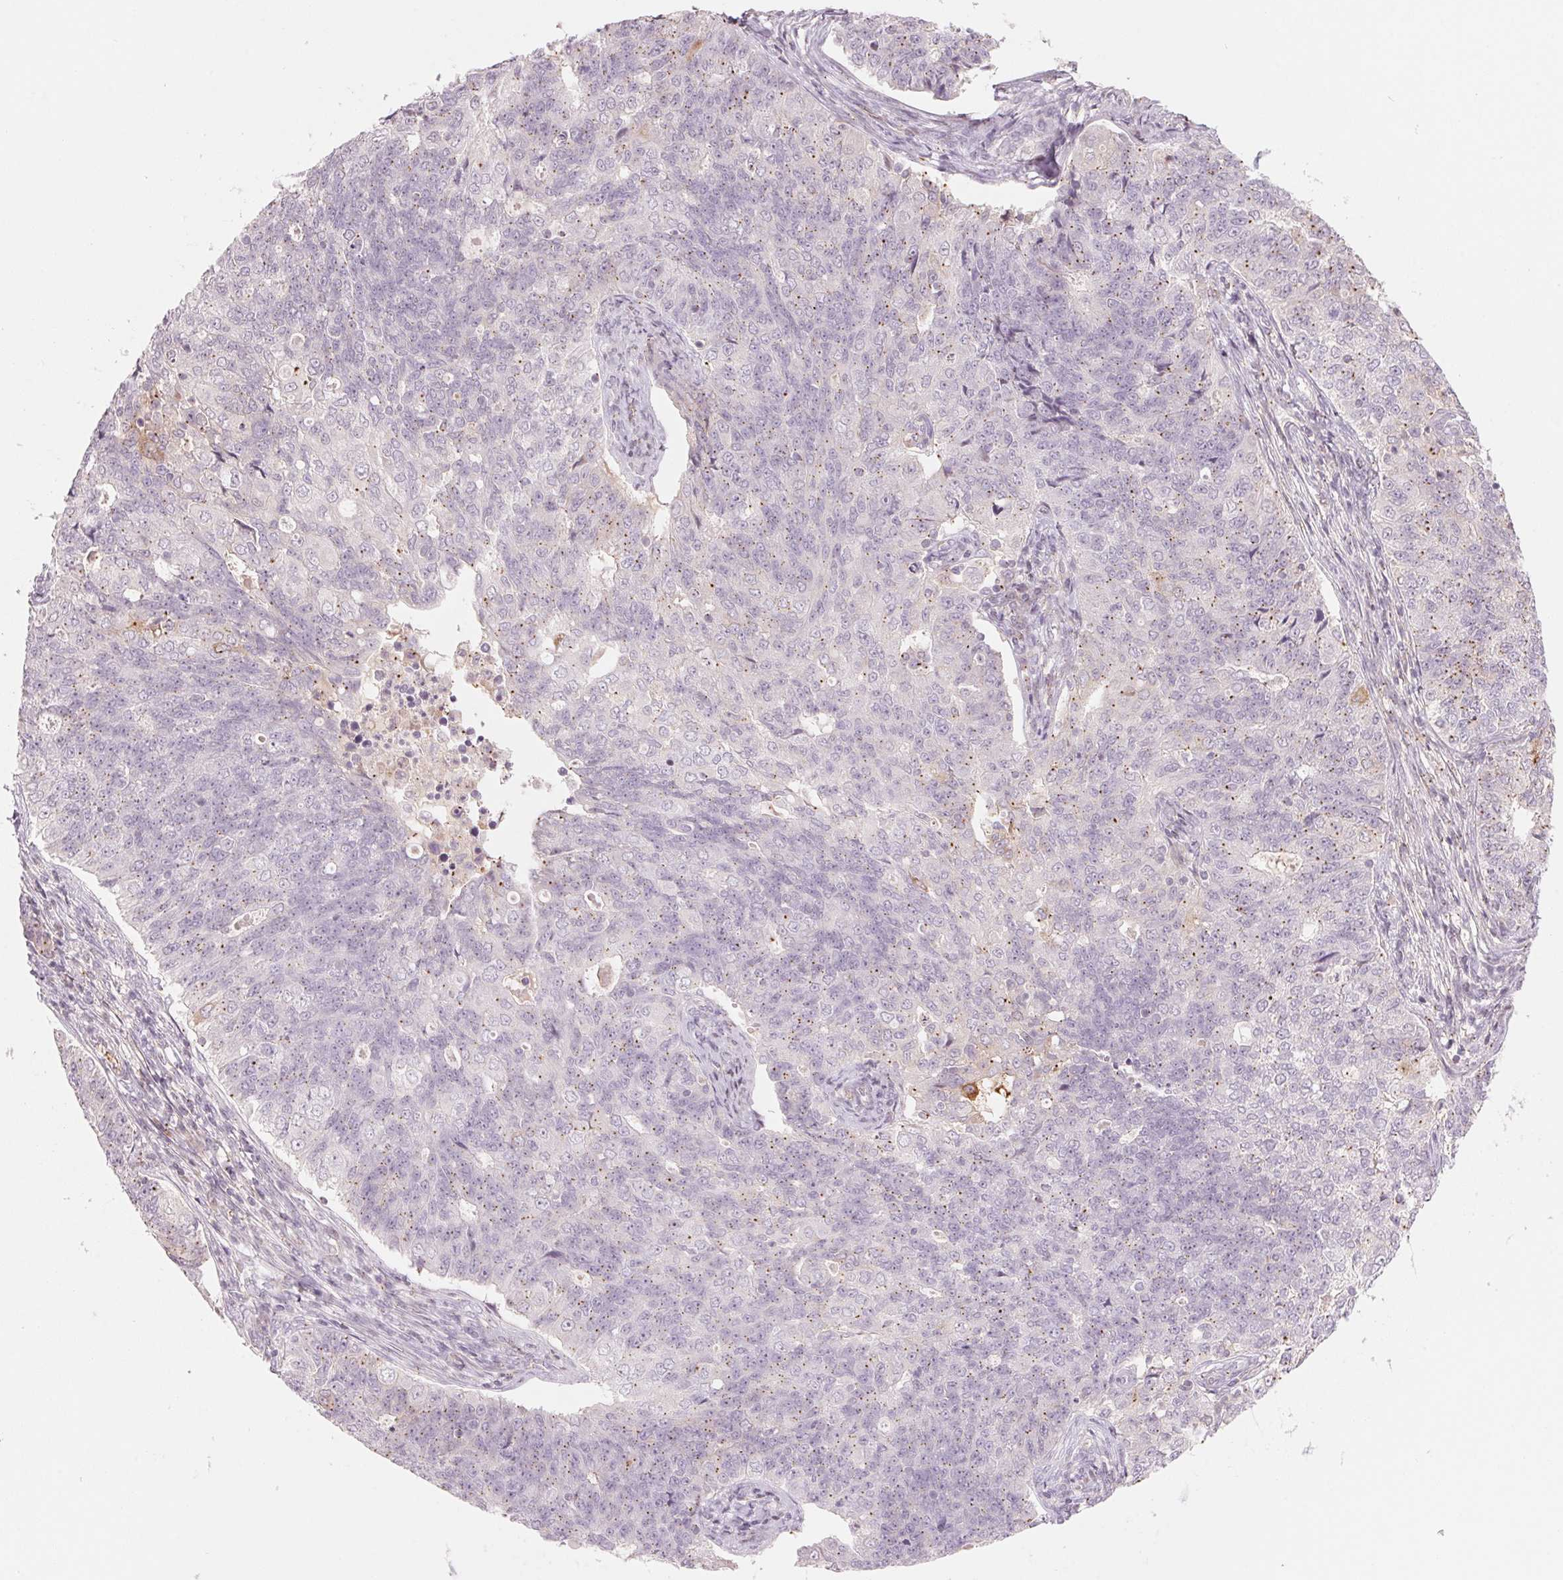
{"staining": {"intensity": "weak", "quantity": "<25%", "location": "cytoplasmic/membranous"}, "tissue": "endometrial cancer", "cell_type": "Tumor cells", "image_type": "cancer", "snomed": [{"axis": "morphology", "description": "Adenocarcinoma, NOS"}, {"axis": "topography", "description": "Endometrium"}], "caption": "Immunohistochemistry histopathology image of neoplastic tissue: human endometrial cancer stained with DAB exhibits no significant protein expression in tumor cells. Brightfield microscopy of IHC stained with DAB (brown) and hematoxylin (blue), captured at high magnification.", "gene": "SLC17A4", "patient": {"sex": "female", "age": 43}}